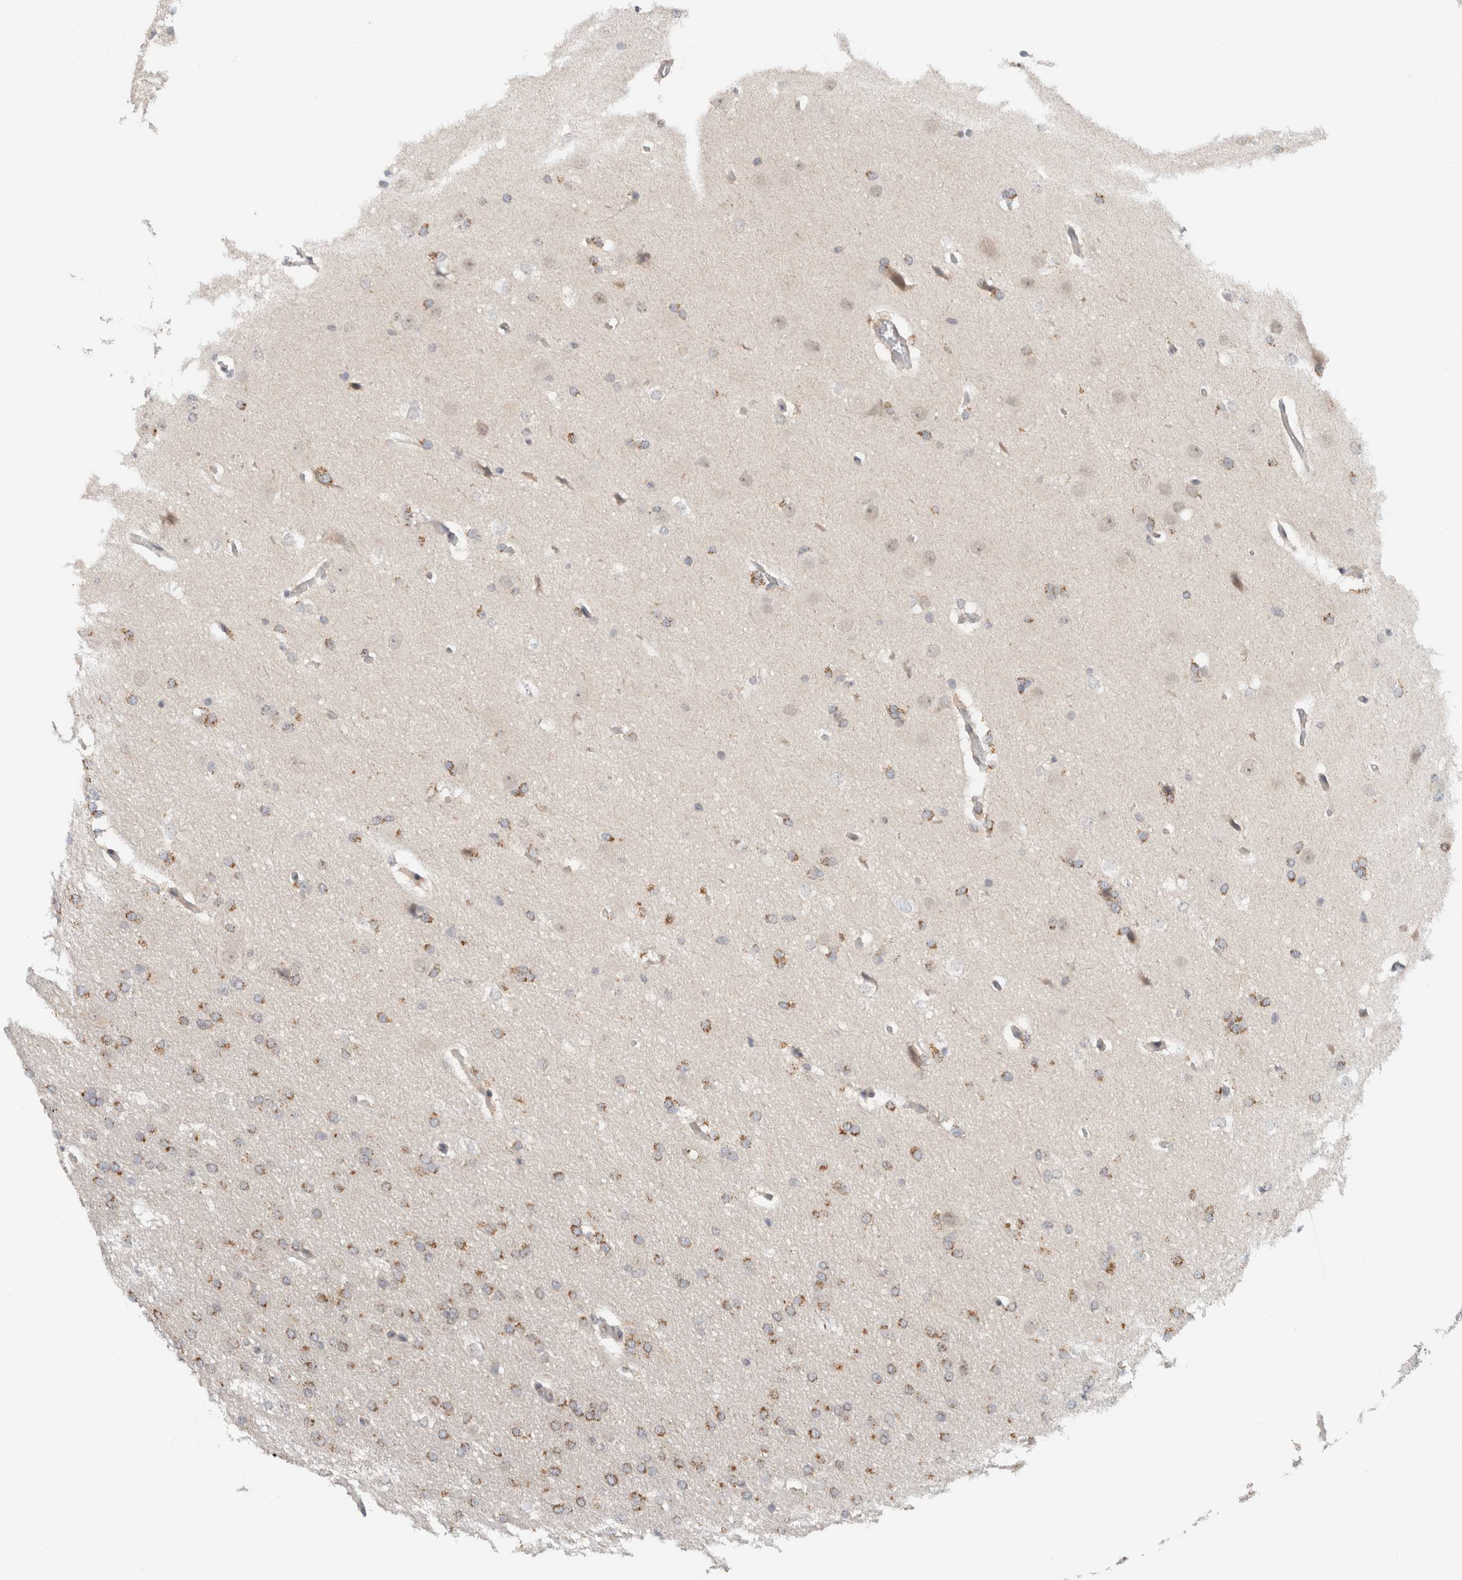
{"staining": {"intensity": "moderate", "quantity": ">75%", "location": "cytoplasmic/membranous"}, "tissue": "glioma", "cell_type": "Tumor cells", "image_type": "cancer", "snomed": [{"axis": "morphology", "description": "Glioma, malignant, Low grade"}, {"axis": "topography", "description": "Brain"}], "caption": "The image shows a brown stain indicating the presence of a protein in the cytoplasmic/membranous of tumor cells in glioma. (DAB = brown stain, brightfield microscopy at high magnification).", "gene": "CMC2", "patient": {"sex": "female", "age": 37}}